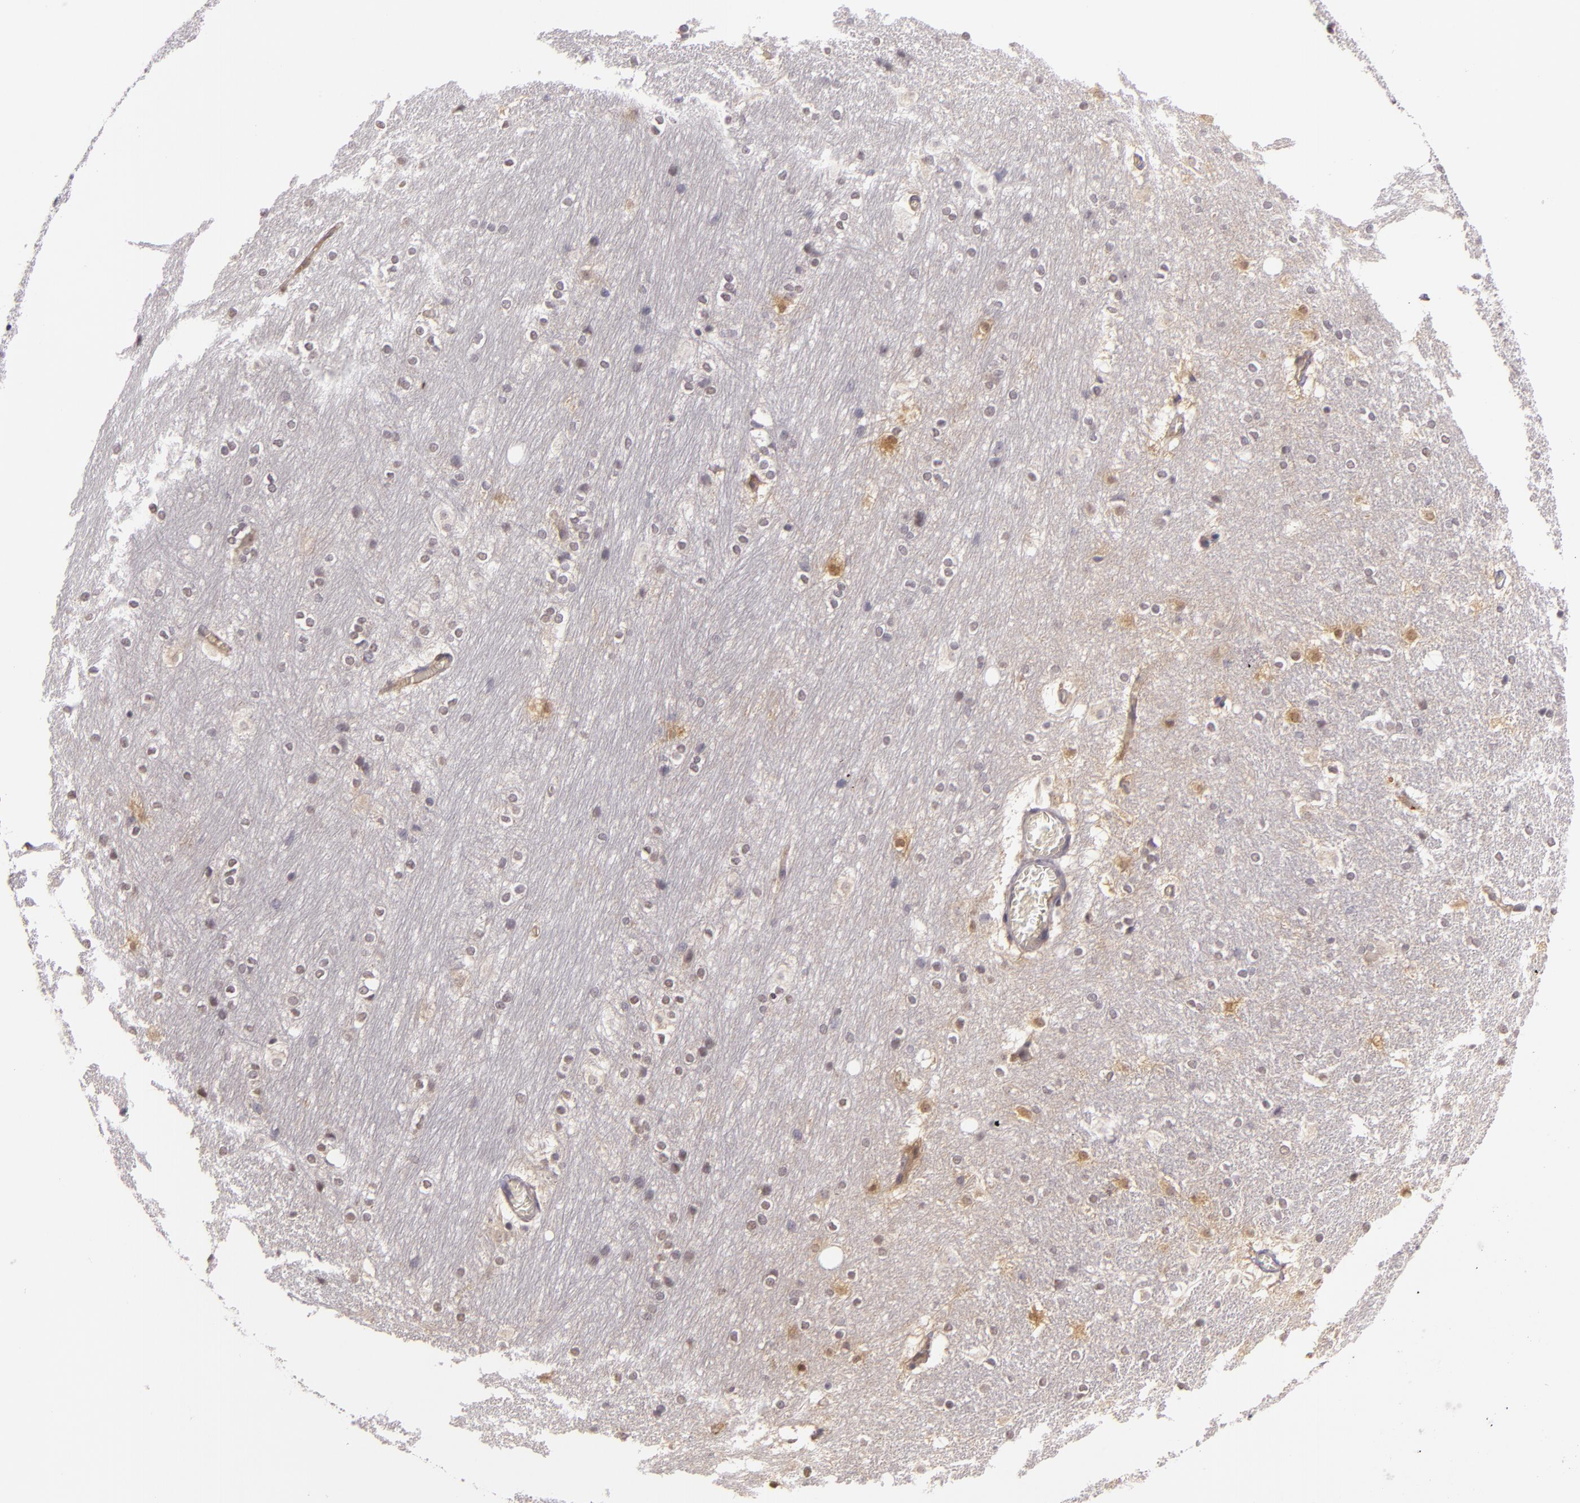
{"staining": {"intensity": "weak", "quantity": "<25%", "location": "nuclear"}, "tissue": "hippocampus", "cell_type": "Glial cells", "image_type": "normal", "snomed": [{"axis": "morphology", "description": "Normal tissue, NOS"}, {"axis": "topography", "description": "Hippocampus"}], "caption": "Immunohistochemistry micrograph of normal human hippocampus stained for a protein (brown), which exhibits no positivity in glial cells.", "gene": "SYTL4", "patient": {"sex": "female", "age": 19}}